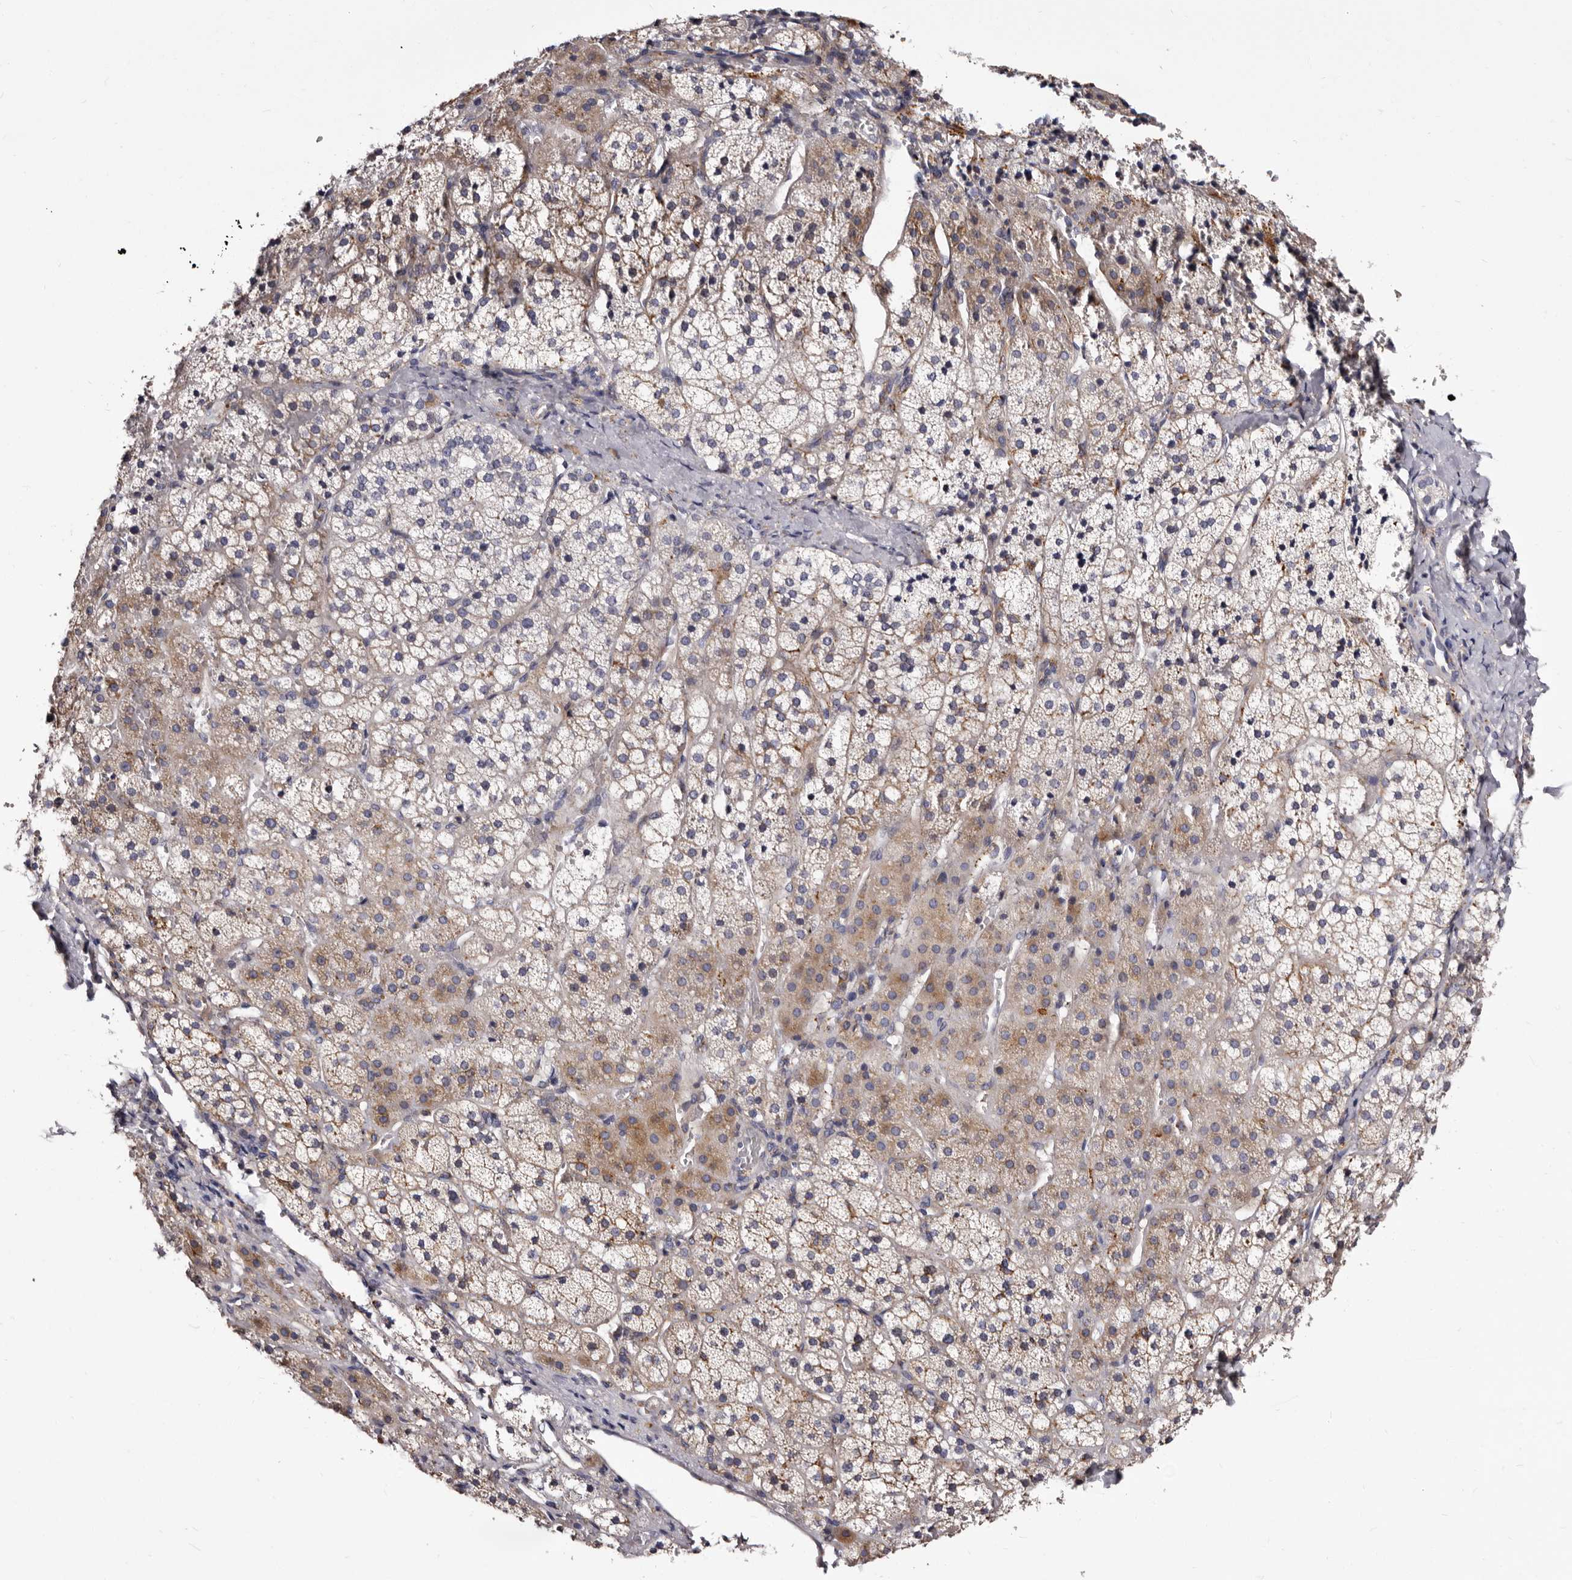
{"staining": {"intensity": "weak", "quantity": ">75%", "location": "cytoplasmic/membranous"}, "tissue": "adrenal gland", "cell_type": "Glandular cells", "image_type": "normal", "snomed": [{"axis": "morphology", "description": "Normal tissue, NOS"}, {"axis": "topography", "description": "Adrenal gland"}], "caption": "Immunohistochemical staining of benign human adrenal gland demonstrates >75% levels of weak cytoplasmic/membranous protein positivity in about >75% of glandular cells.", "gene": "AUNIP", "patient": {"sex": "female", "age": 44}}